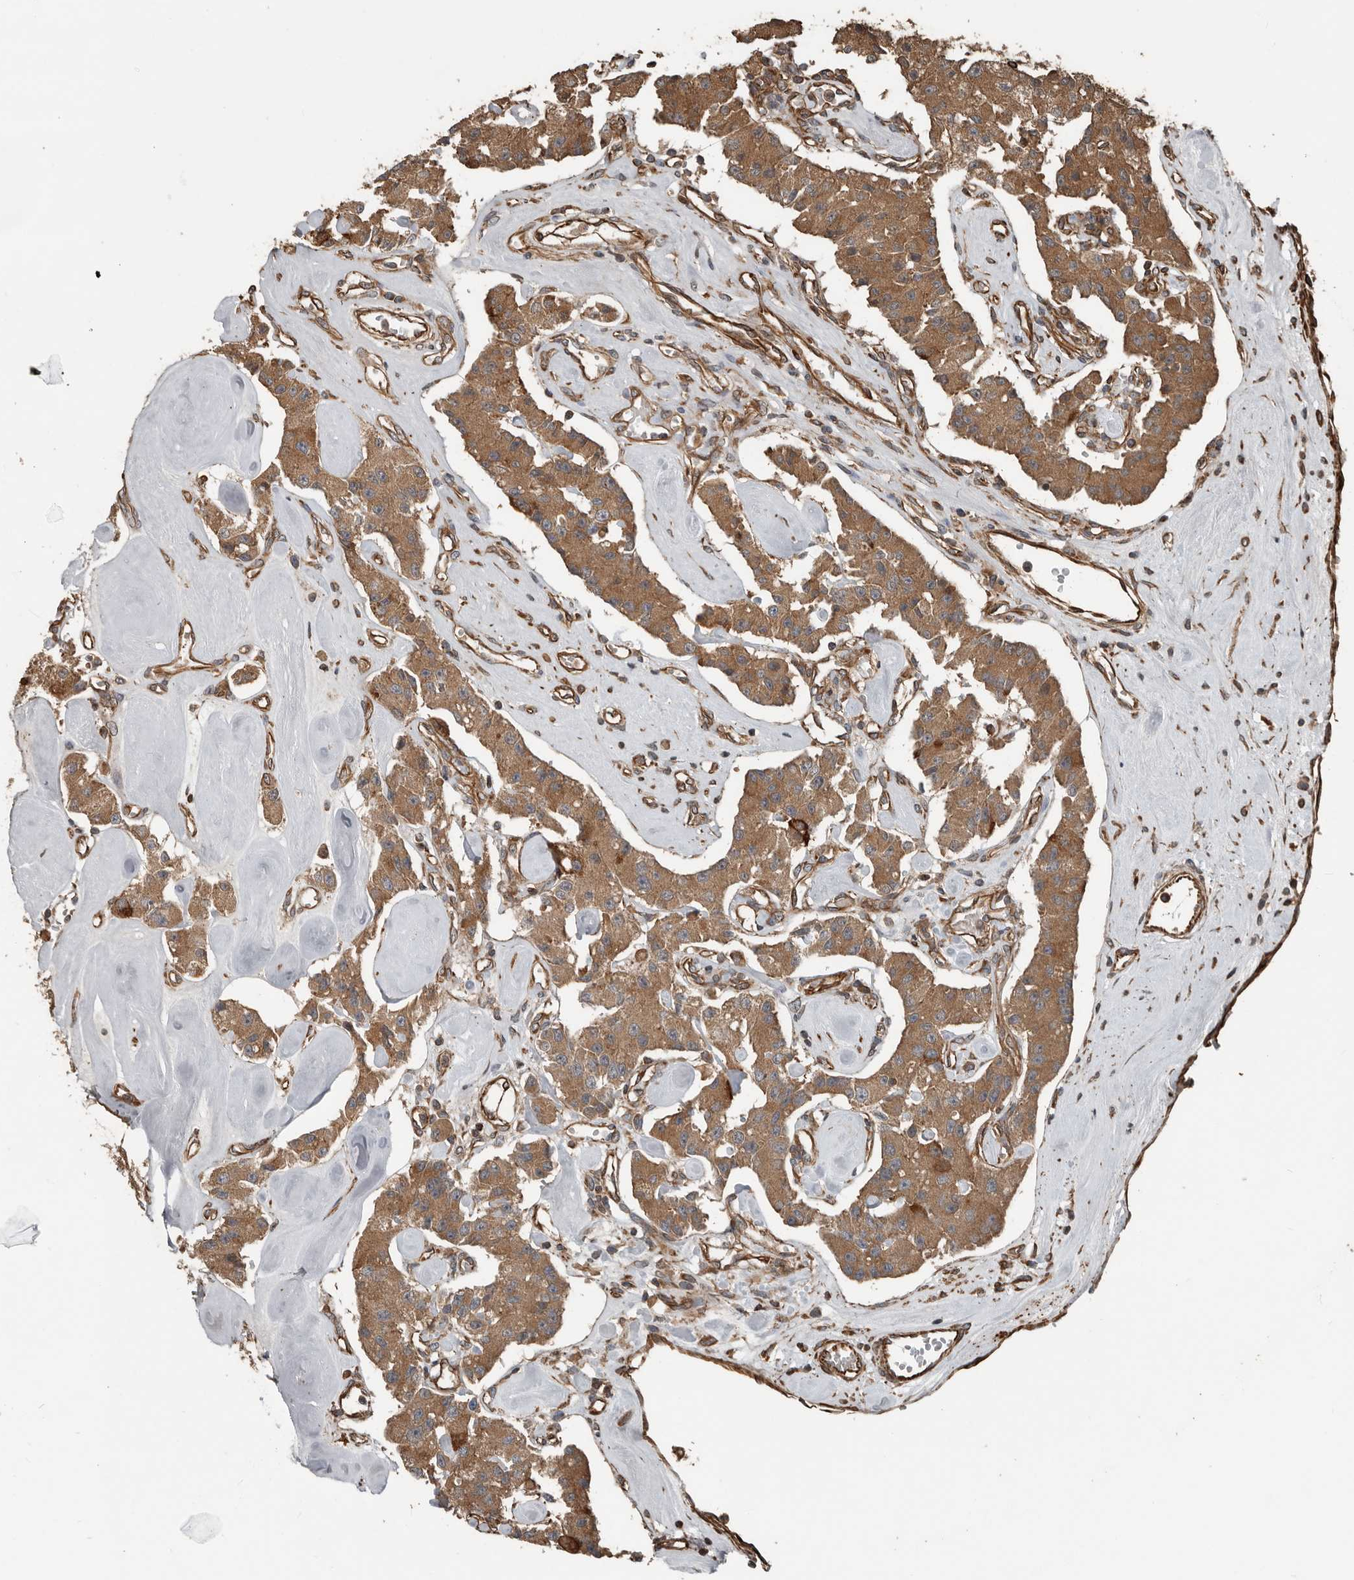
{"staining": {"intensity": "moderate", "quantity": ">75%", "location": "cytoplasmic/membranous"}, "tissue": "carcinoid", "cell_type": "Tumor cells", "image_type": "cancer", "snomed": [{"axis": "morphology", "description": "Carcinoid, malignant, NOS"}, {"axis": "topography", "description": "Pancreas"}], "caption": "Carcinoid stained for a protein displays moderate cytoplasmic/membranous positivity in tumor cells.", "gene": "YOD1", "patient": {"sex": "male", "age": 41}}